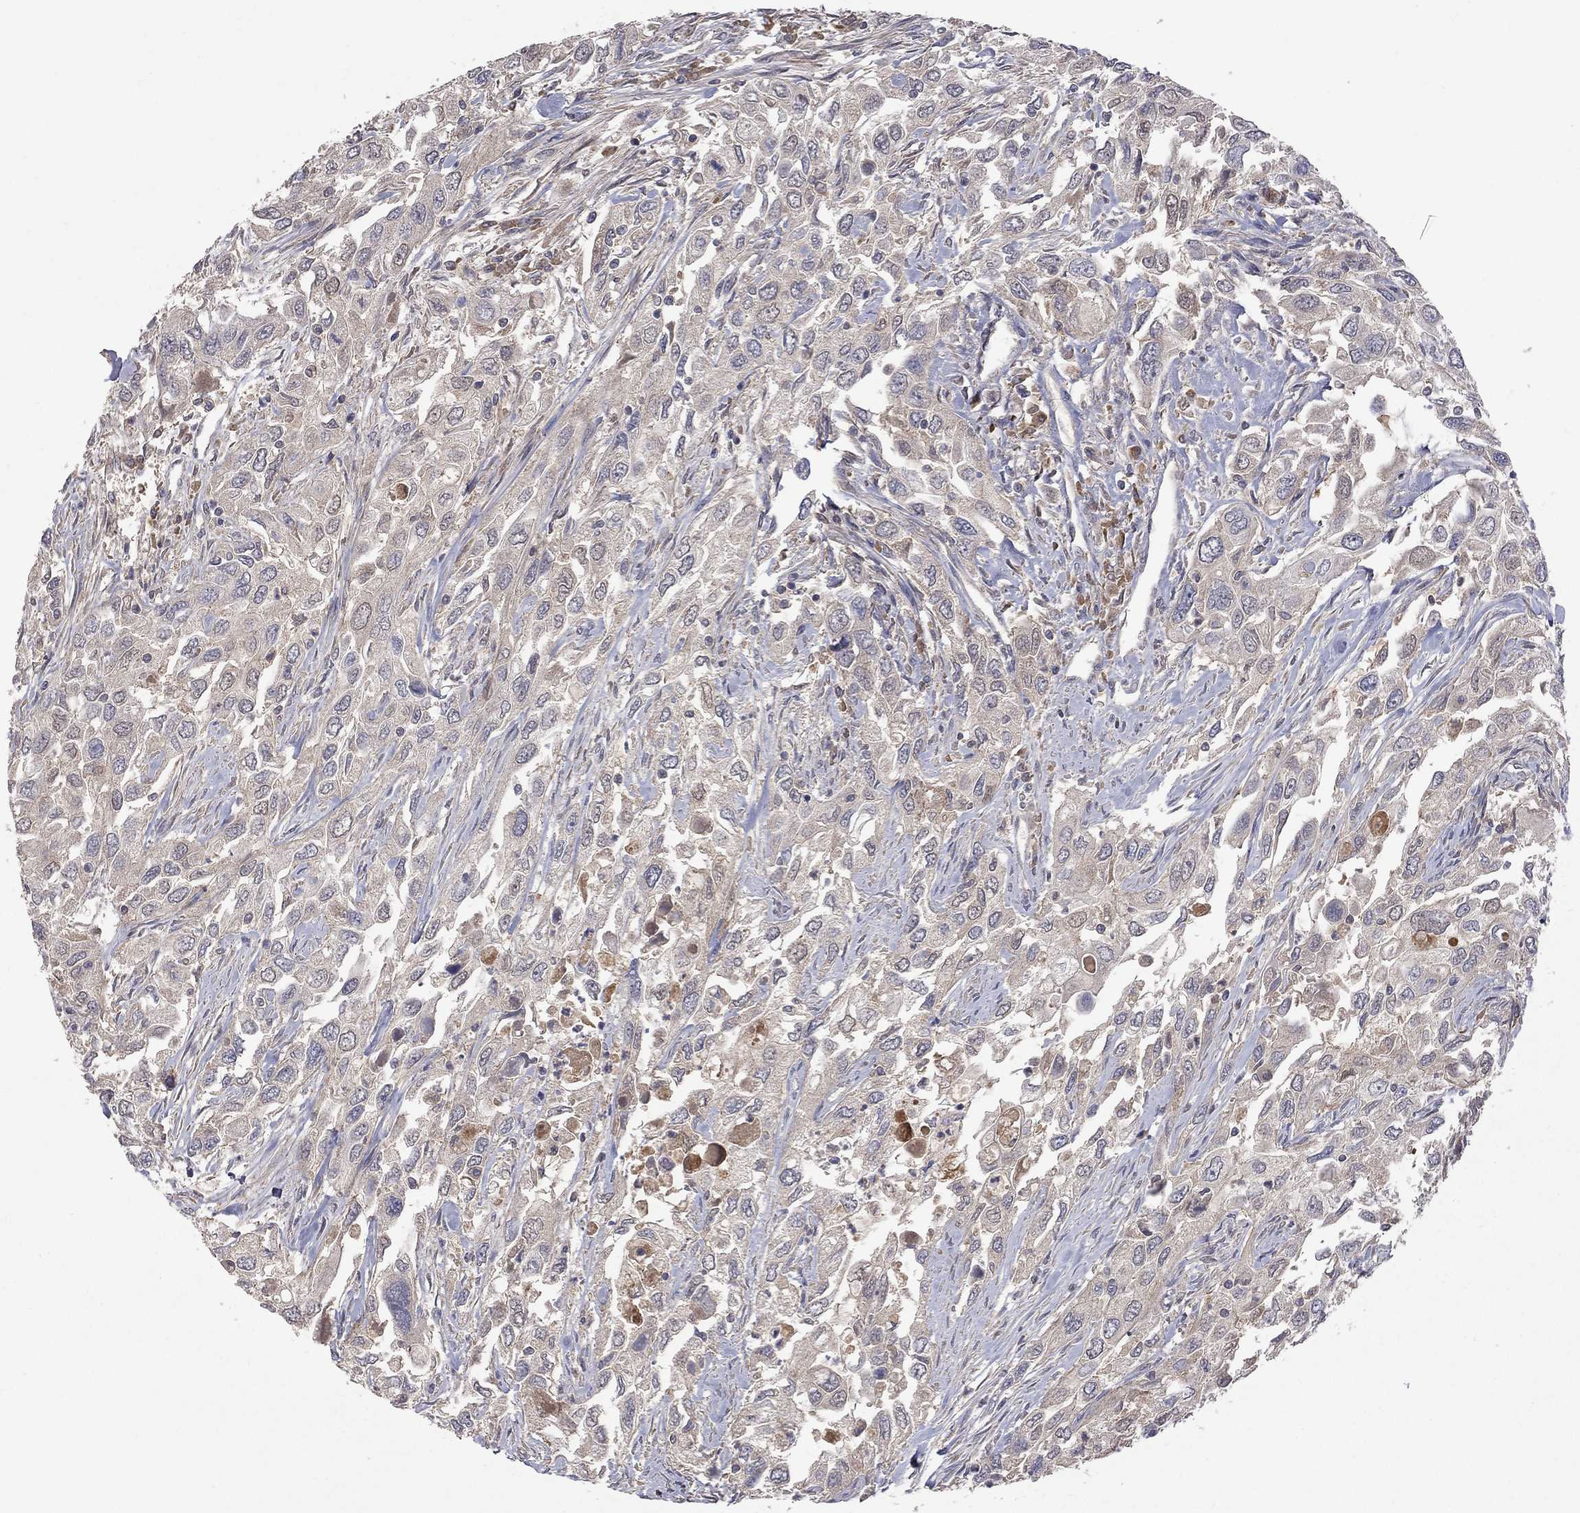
{"staining": {"intensity": "negative", "quantity": "none", "location": "none"}, "tissue": "urothelial cancer", "cell_type": "Tumor cells", "image_type": "cancer", "snomed": [{"axis": "morphology", "description": "Urothelial carcinoma, High grade"}, {"axis": "topography", "description": "Urinary bladder"}], "caption": "Human urothelial cancer stained for a protein using immunohistochemistry (IHC) demonstrates no expression in tumor cells.", "gene": "HTR6", "patient": {"sex": "male", "age": 76}}